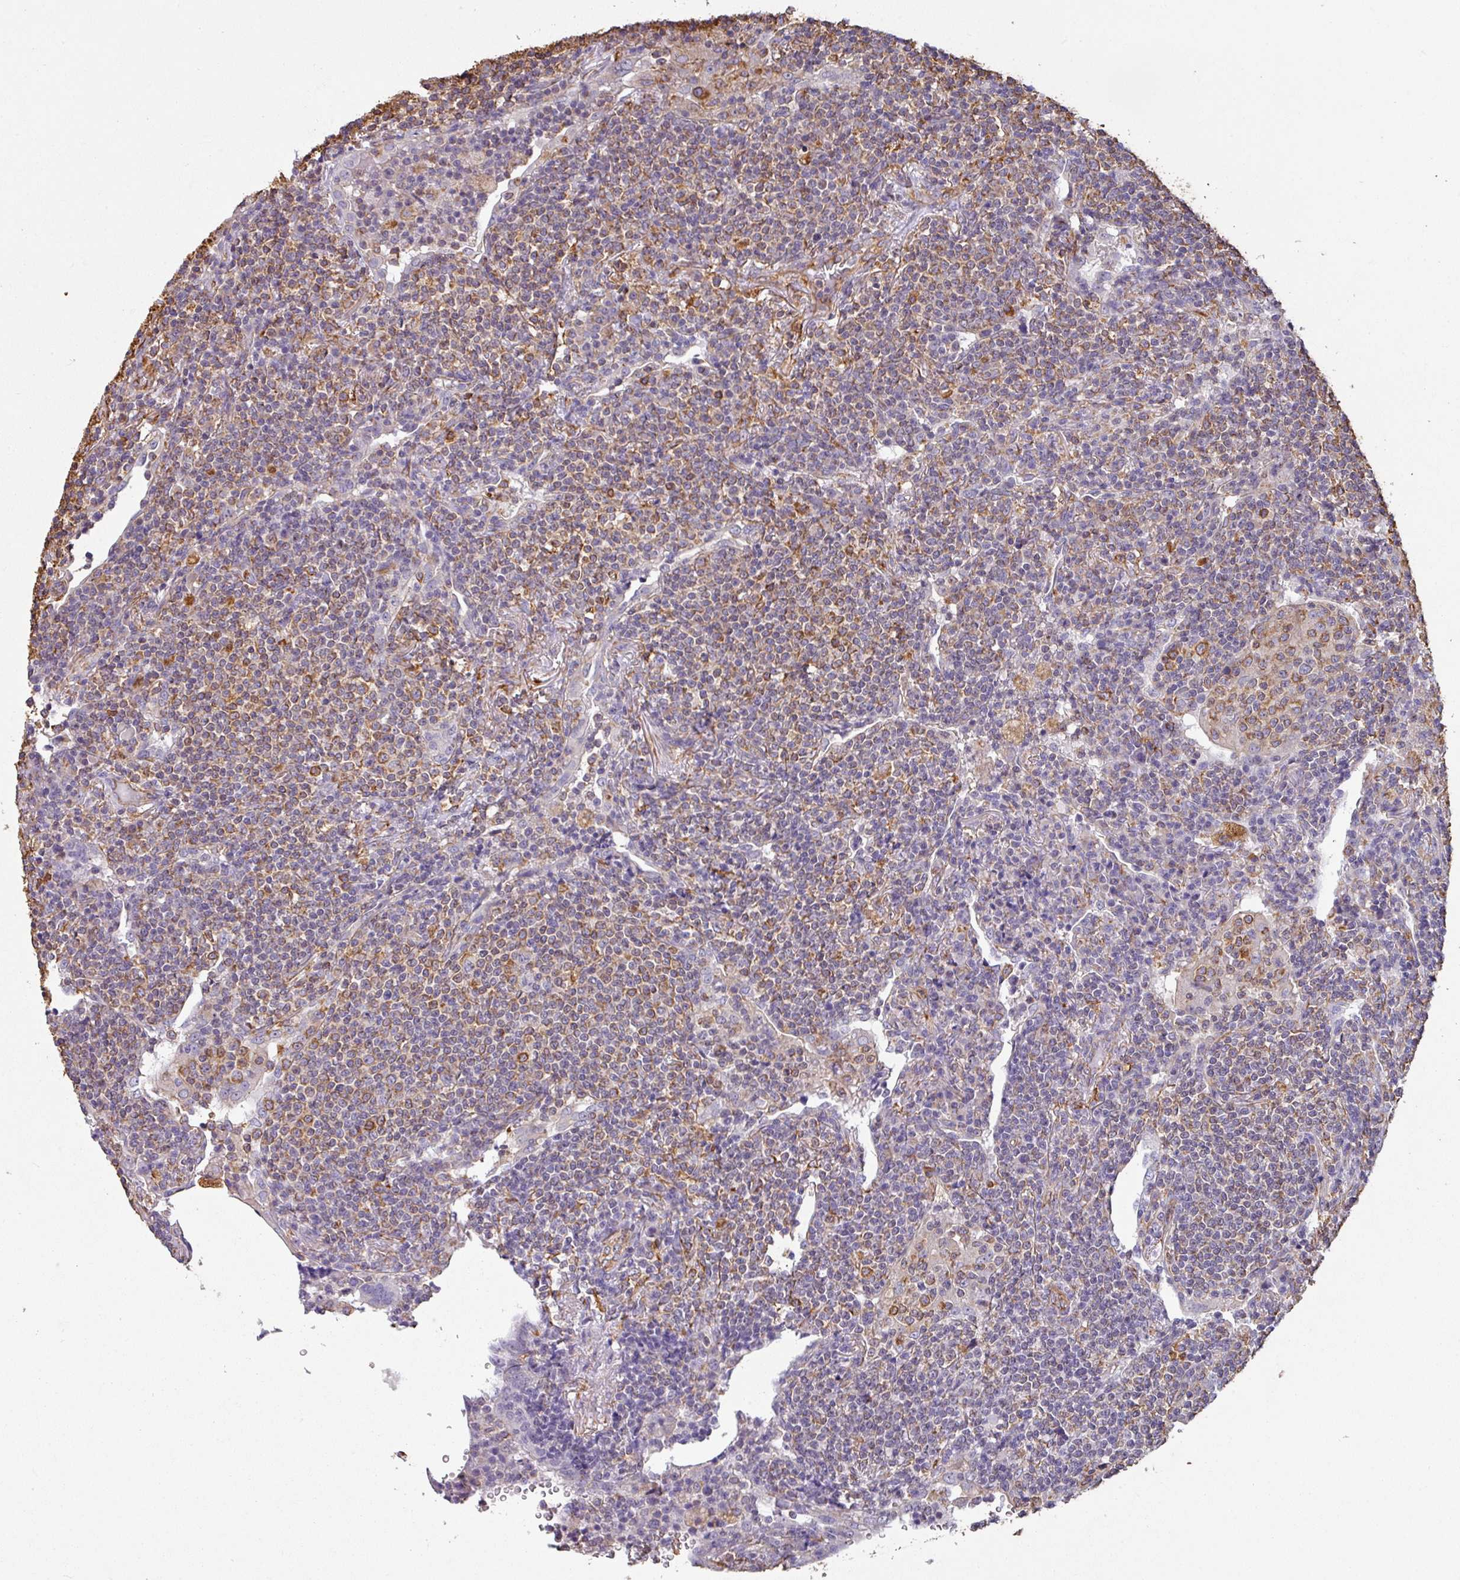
{"staining": {"intensity": "weak", "quantity": "25%-75%", "location": "cytoplasmic/membranous"}, "tissue": "lymphoma", "cell_type": "Tumor cells", "image_type": "cancer", "snomed": [{"axis": "morphology", "description": "Malignant lymphoma, non-Hodgkin's type, Low grade"}, {"axis": "topography", "description": "Lung"}], "caption": "Brown immunohistochemical staining in lymphoma shows weak cytoplasmic/membranous positivity in about 25%-75% of tumor cells.", "gene": "ZNF280C", "patient": {"sex": "female", "age": 71}}